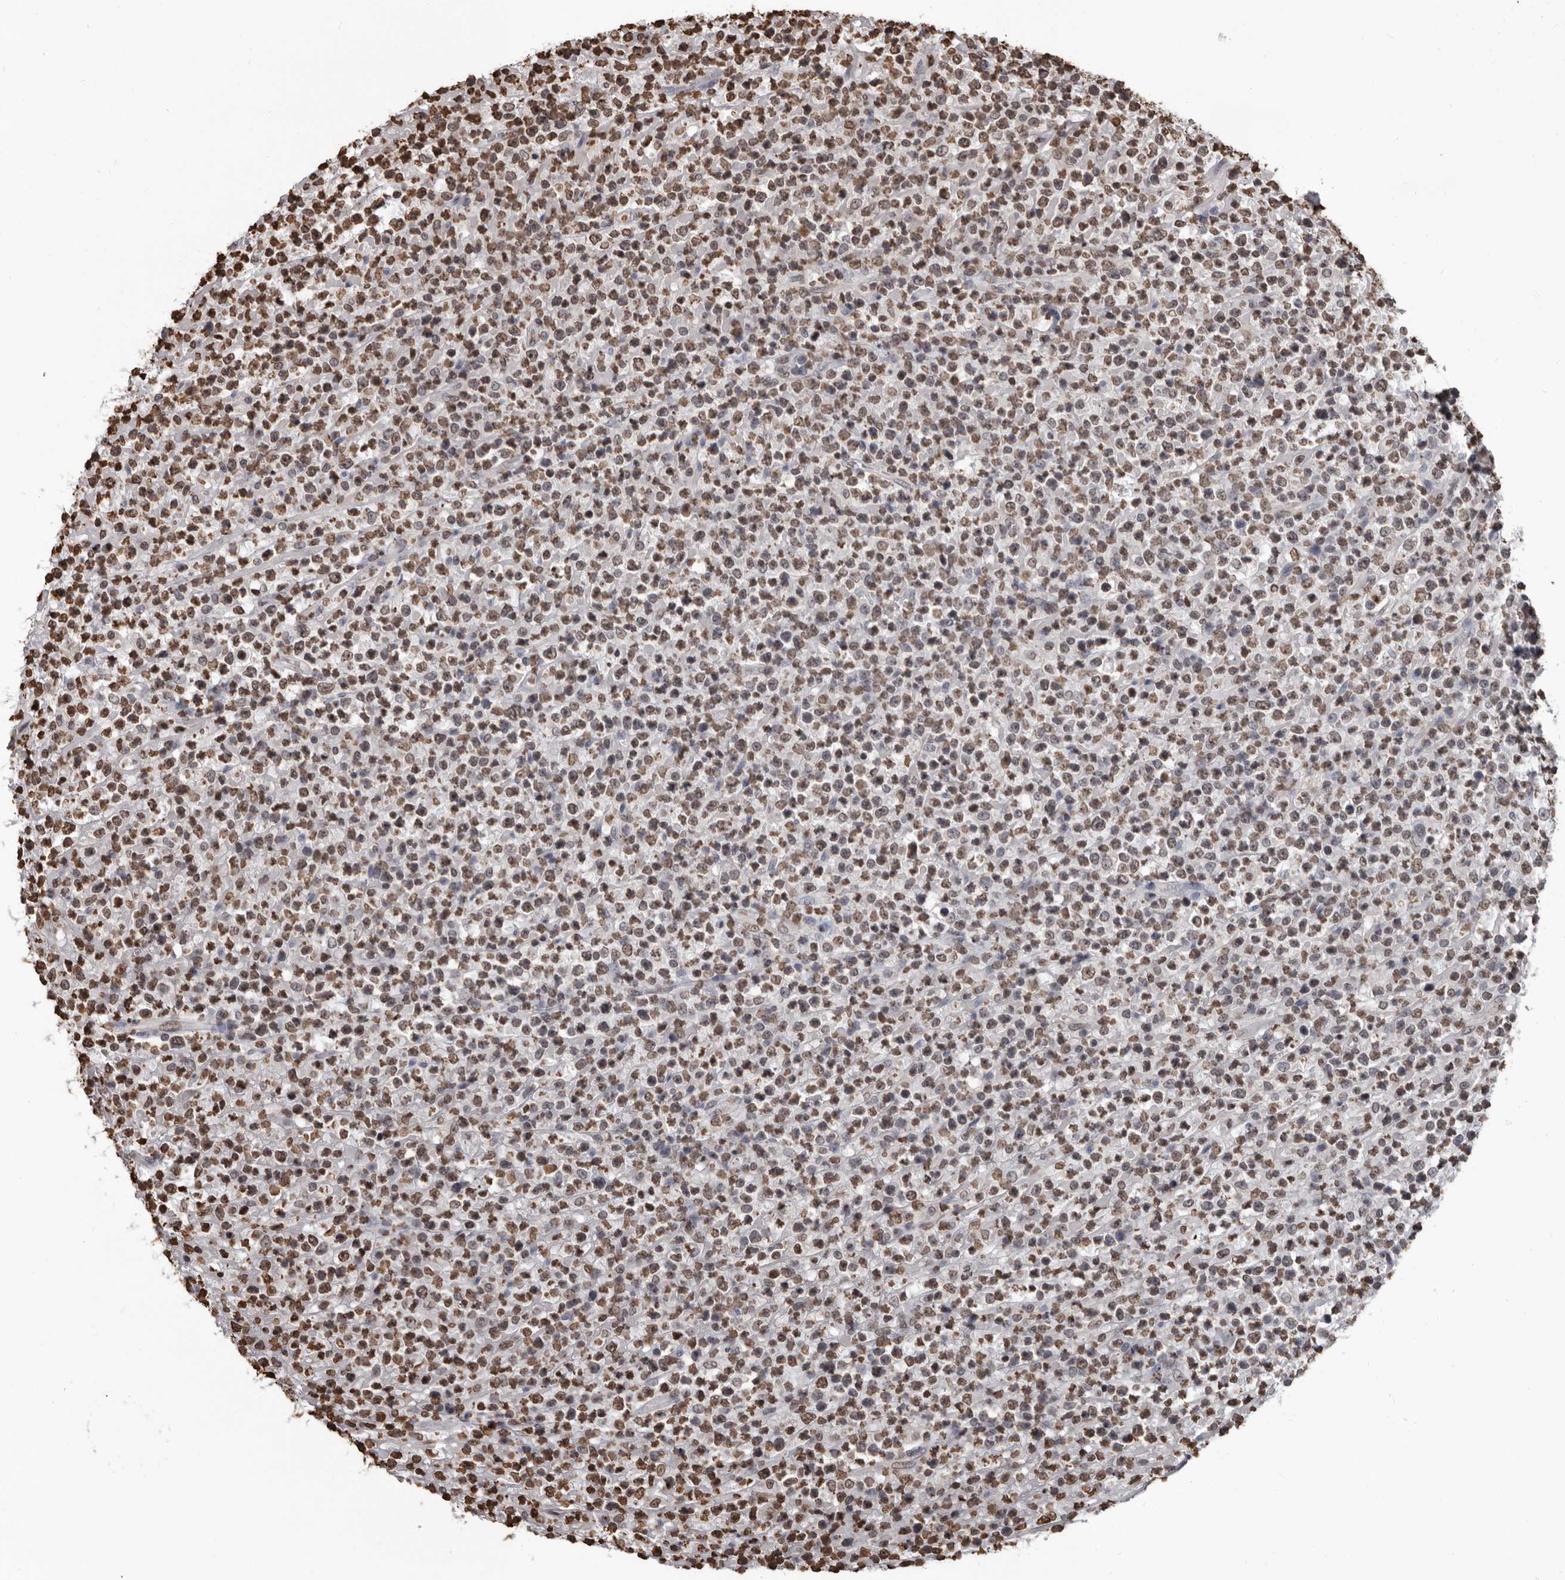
{"staining": {"intensity": "moderate", "quantity": ">75%", "location": "nuclear"}, "tissue": "lymphoma", "cell_type": "Tumor cells", "image_type": "cancer", "snomed": [{"axis": "morphology", "description": "Malignant lymphoma, non-Hodgkin's type, High grade"}, {"axis": "topography", "description": "Colon"}], "caption": "Tumor cells demonstrate medium levels of moderate nuclear positivity in approximately >75% of cells in malignant lymphoma, non-Hodgkin's type (high-grade). Nuclei are stained in blue.", "gene": "AHR", "patient": {"sex": "female", "age": 53}}